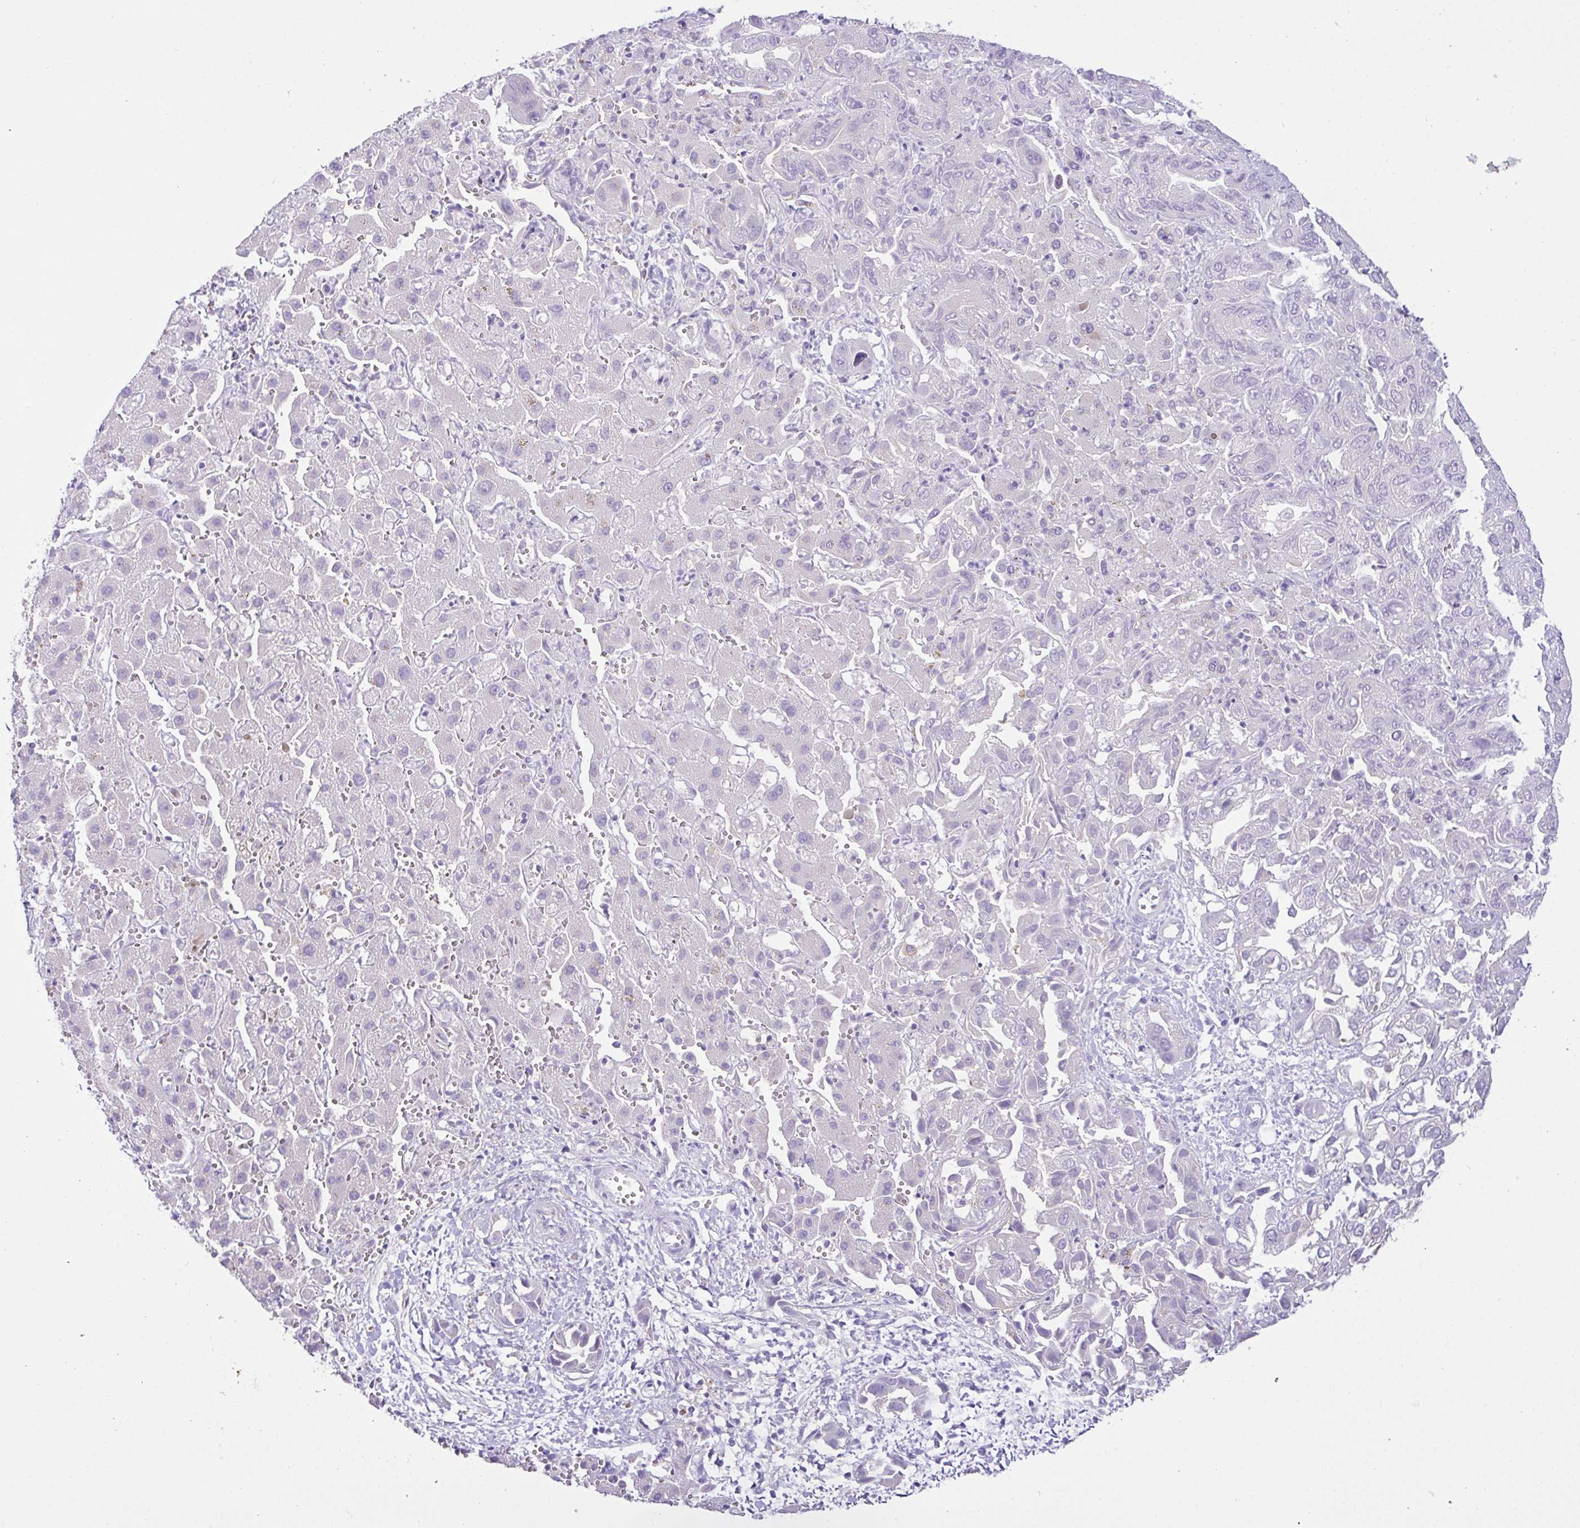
{"staining": {"intensity": "negative", "quantity": "none", "location": "none"}, "tissue": "liver cancer", "cell_type": "Tumor cells", "image_type": "cancer", "snomed": [{"axis": "morphology", "description": "Cholangiocarcinoma"}, {"axis": "topography", "description": "Liver"}], "caption": "Image shows no significant protein expression in tumor cells of cholangiocarcinoma (liver). The staining was performed using DAB to visualize the protein expression in brown, while the nuclei were stained in blue with hematoxylin (Magnification: 20x).", "gene": "CST11", "patient": {"sex": "female", "age": 52}}